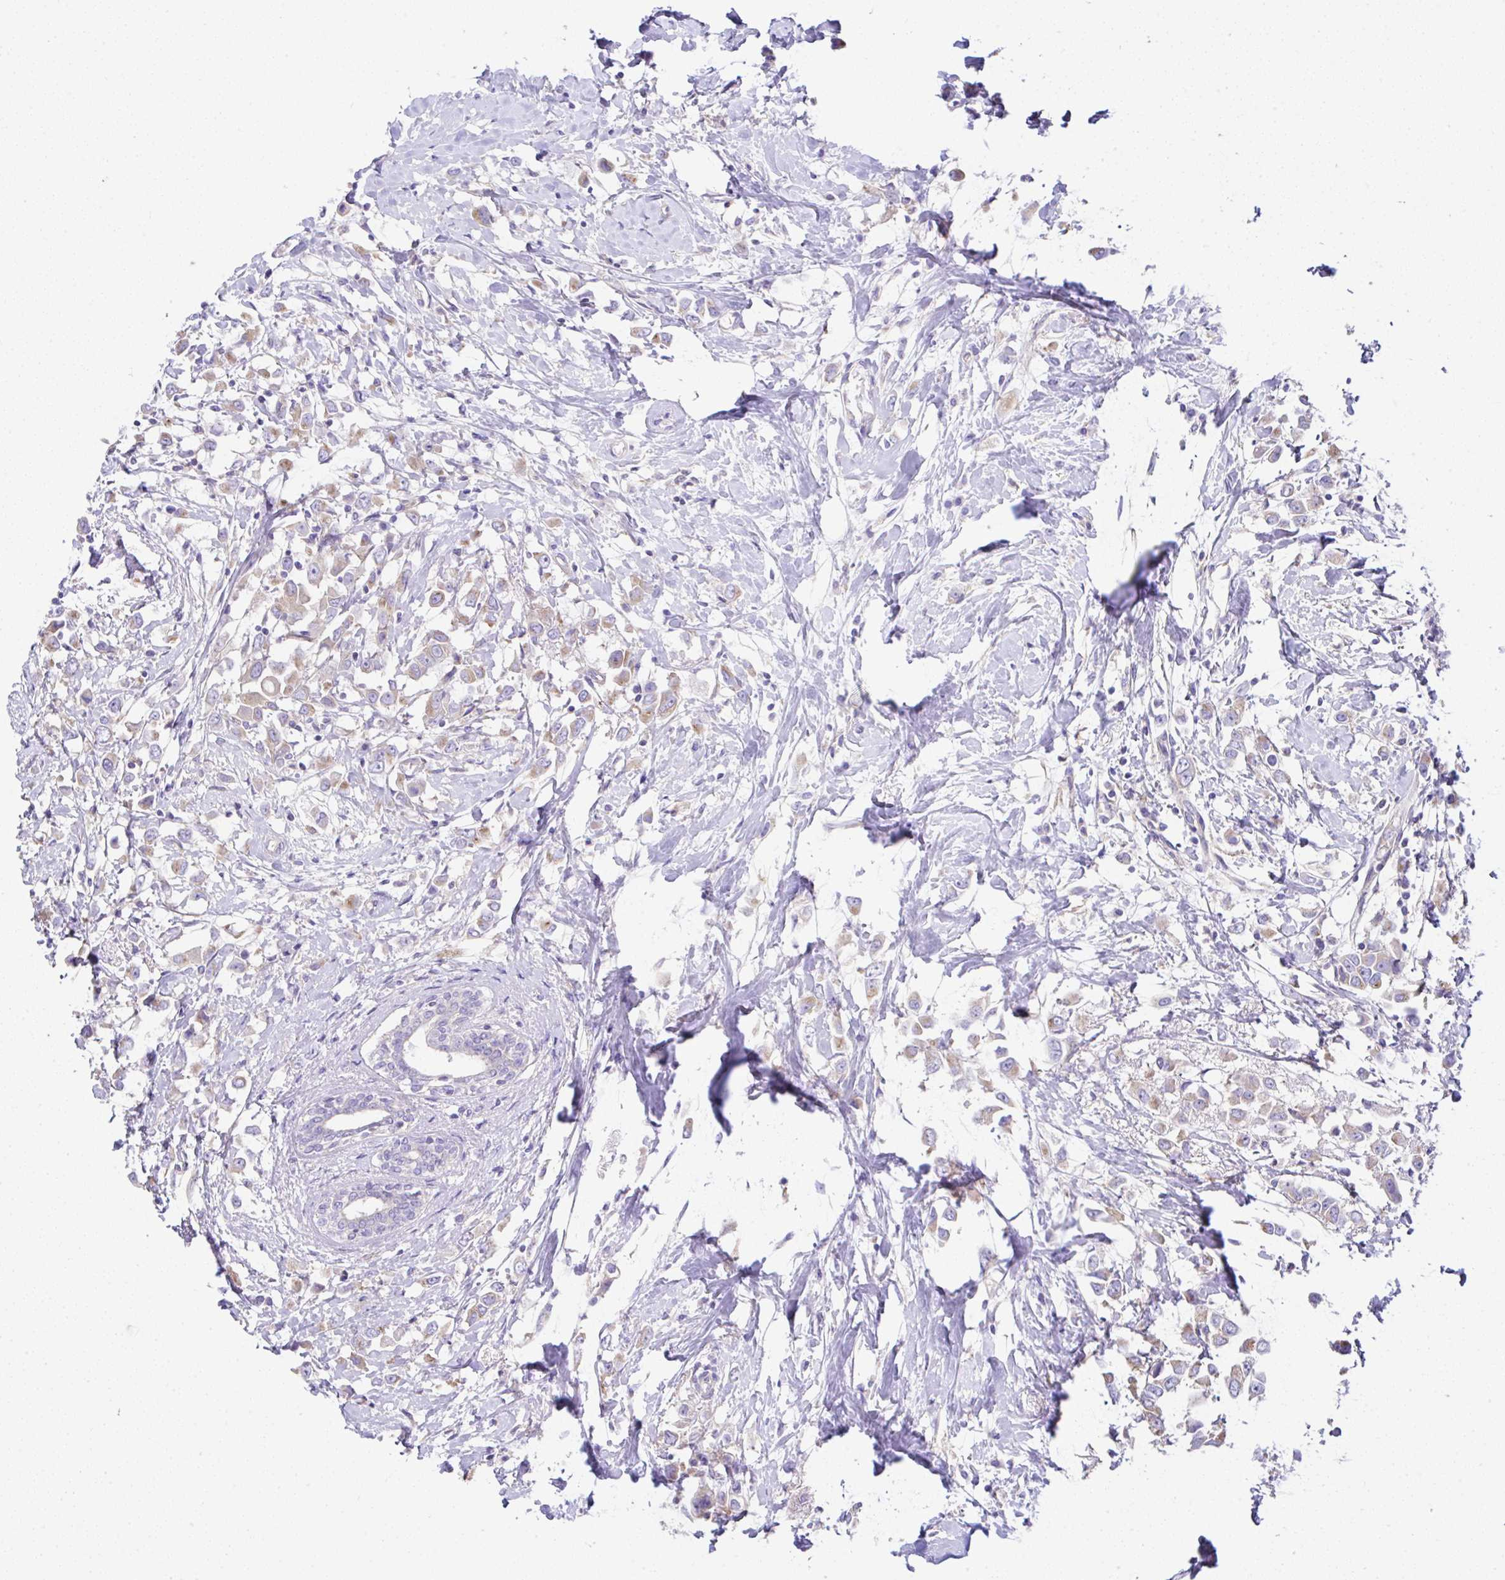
{"staining": {"intensity": "moderate", "quantity": "25%-75%", "location": "cytoplasmic/membranous"}, "tissue": "breast cancer", "cell_type": "Tumor cells", "image_type": "cancer", "snomed": [{"axis": "morphology", "description": "Duct carcinoma"}, {"axis": "topography", "description": "Breast"}], "caption": "Immunohistochemistry (DAB (3,3'-diaminobenzidine)) staining of breast cancer (infiltrating ductal carcinoma) displays moderate cytoplasmic/membranous protein expression in approximately 25%-75% of tumor cells.", "gene": "OR4P4", "patient": {"sex": "female", "age": 61}}